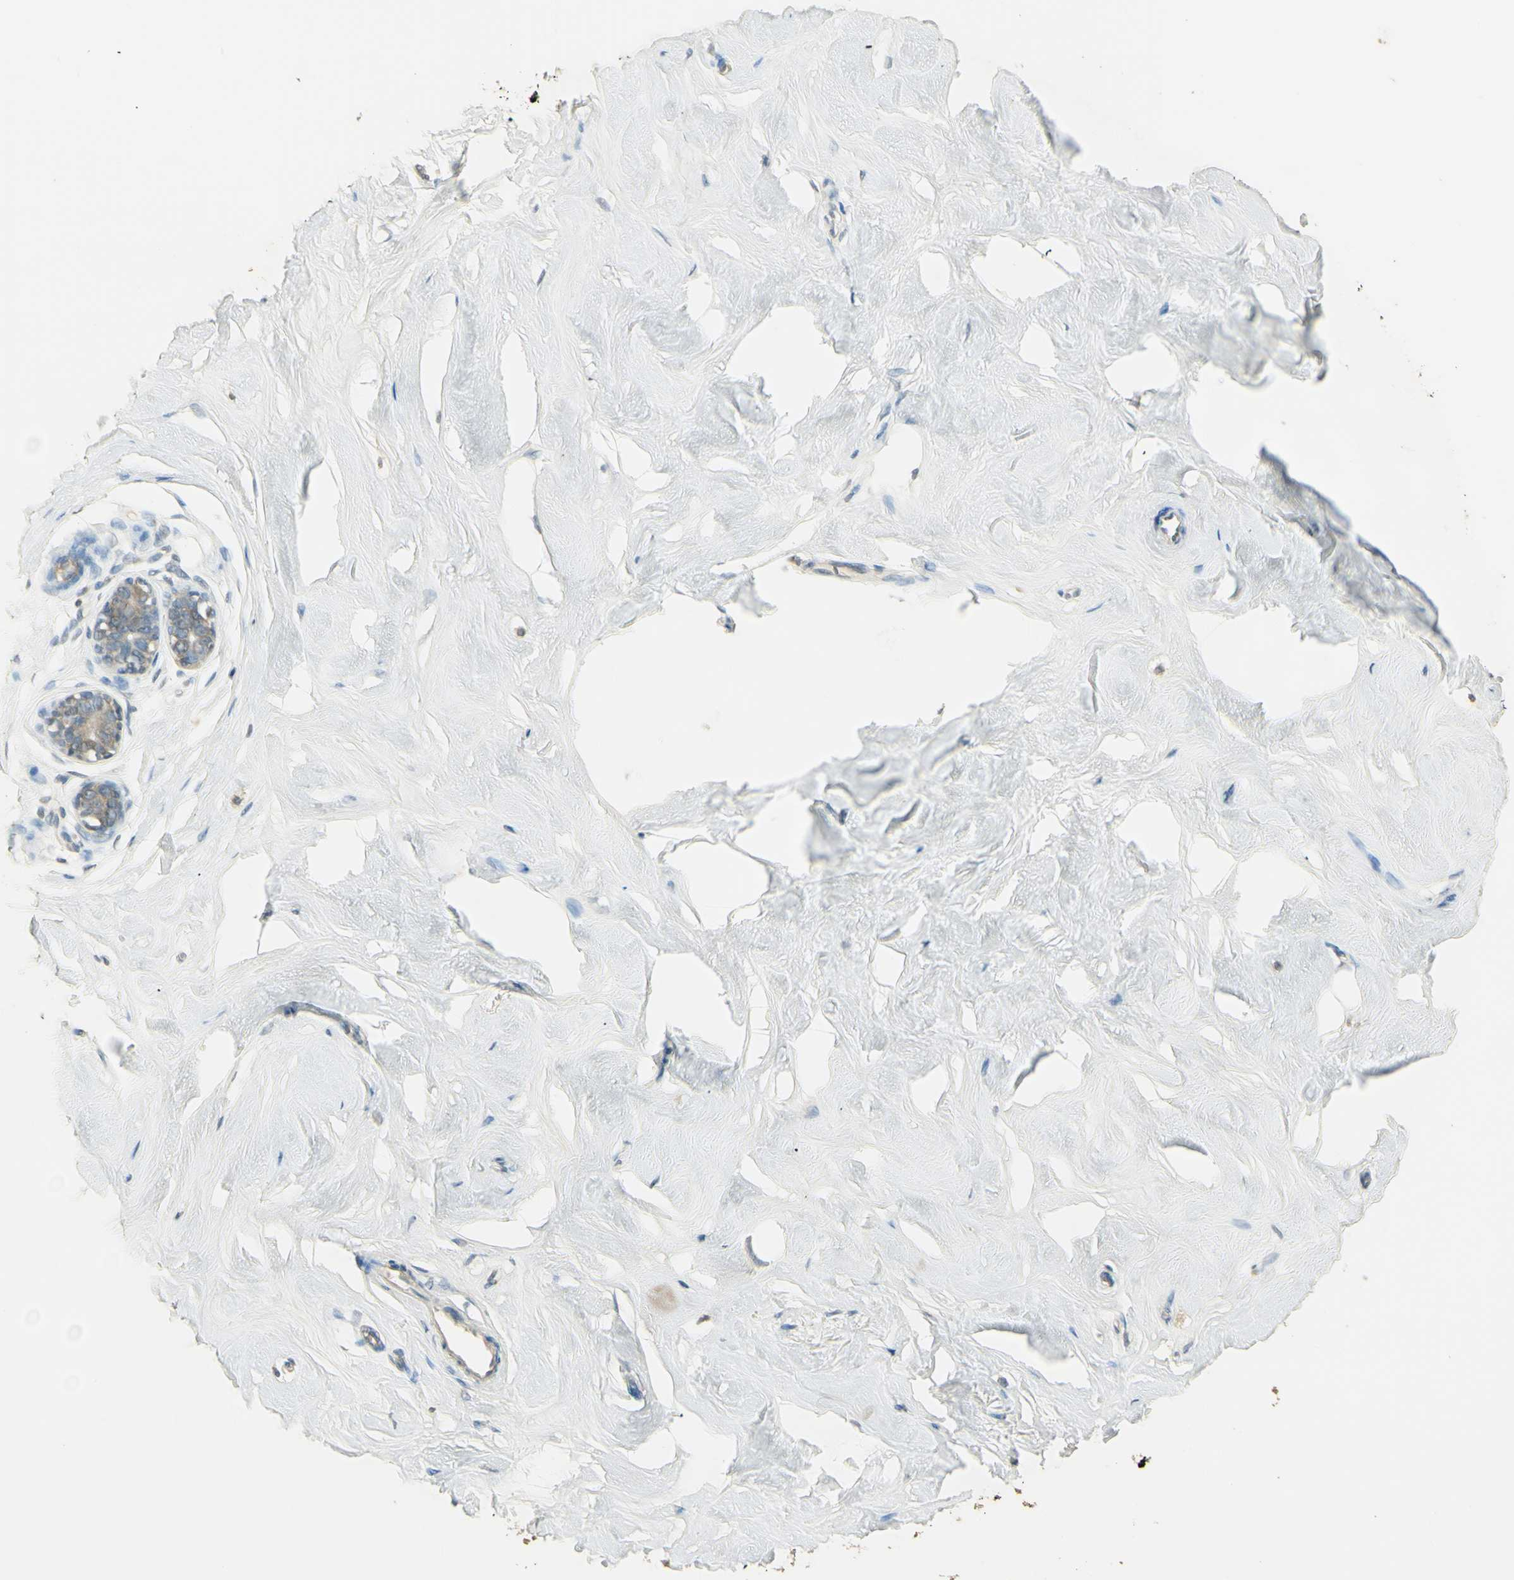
{"staining": {"intensity": "negative", "quantity": "none", "location": "none"}, "tissue": "breast", "cell_type": "Adipocytes", "image_type": "normal", "snomed": [{"axis": "morphology", "description": "Normal tissue, NOS"}, {"axis": "topography", "description": "Breast"}], "caption": "This photomicrograph is of normal breast stained with immunohistochemistry to label a protein in brown with the nuclei are counter-stained blue. There is no positivity in adipocytes. Nuclei are stained in blue.", "gene": "UXS1", "patient": {"sex": "female", "age": 23}}